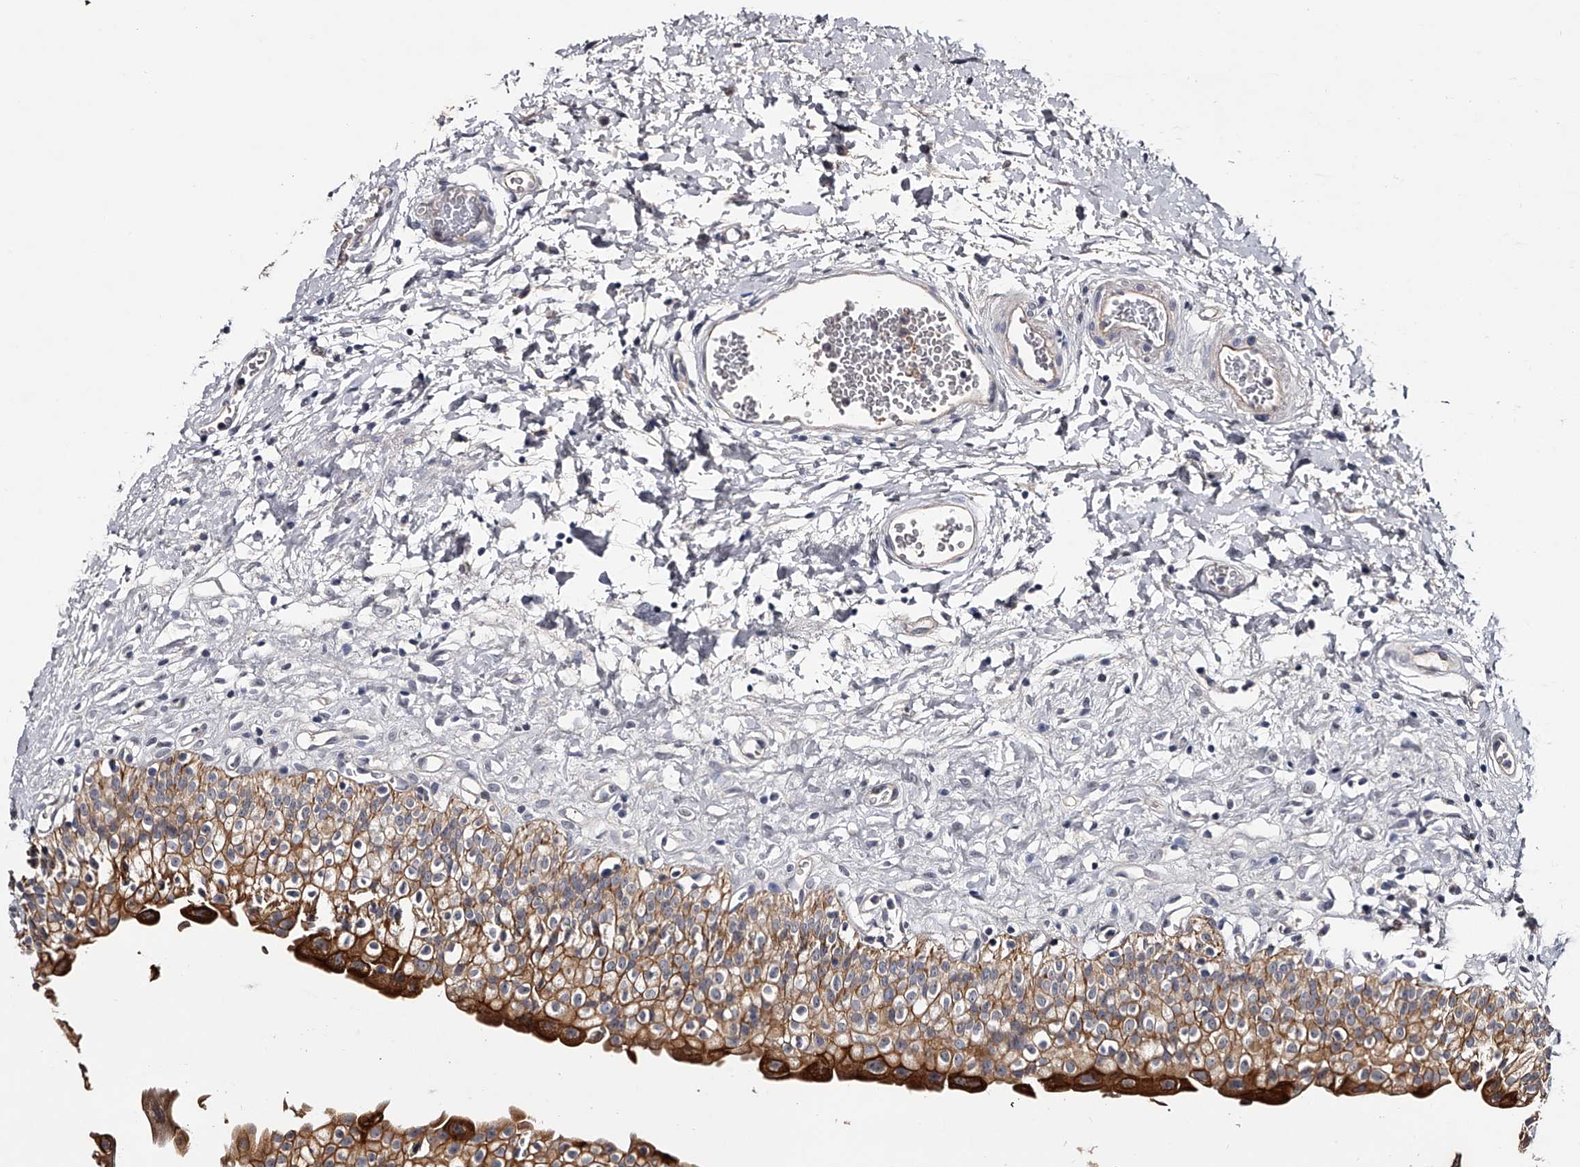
{"staining": {"intensity": "strong", "quantity": ">75%", "location": "cytoplasmic/membranous"}, "tissue": "urinary bladder", "cell_type": "Urothelial cells", "image_type": "normal", "snomed": [{"axis": "morphology", "description": "Normal tissue, NOS"}, {"axis": "topography", "description": "Urinary bladder"}], "caption": "Brown immunohistochemical staining in normal urinary bladder reveals strong cytoplasmic/membranous staining in approximately >75% of urothelial cells. Using DAB (brown) and hematoxylin (blue) stains, captured at high magnification using brightfield microscopy.", "gene": "MDN1", "patient": {"sex": "male", "age": 51}}